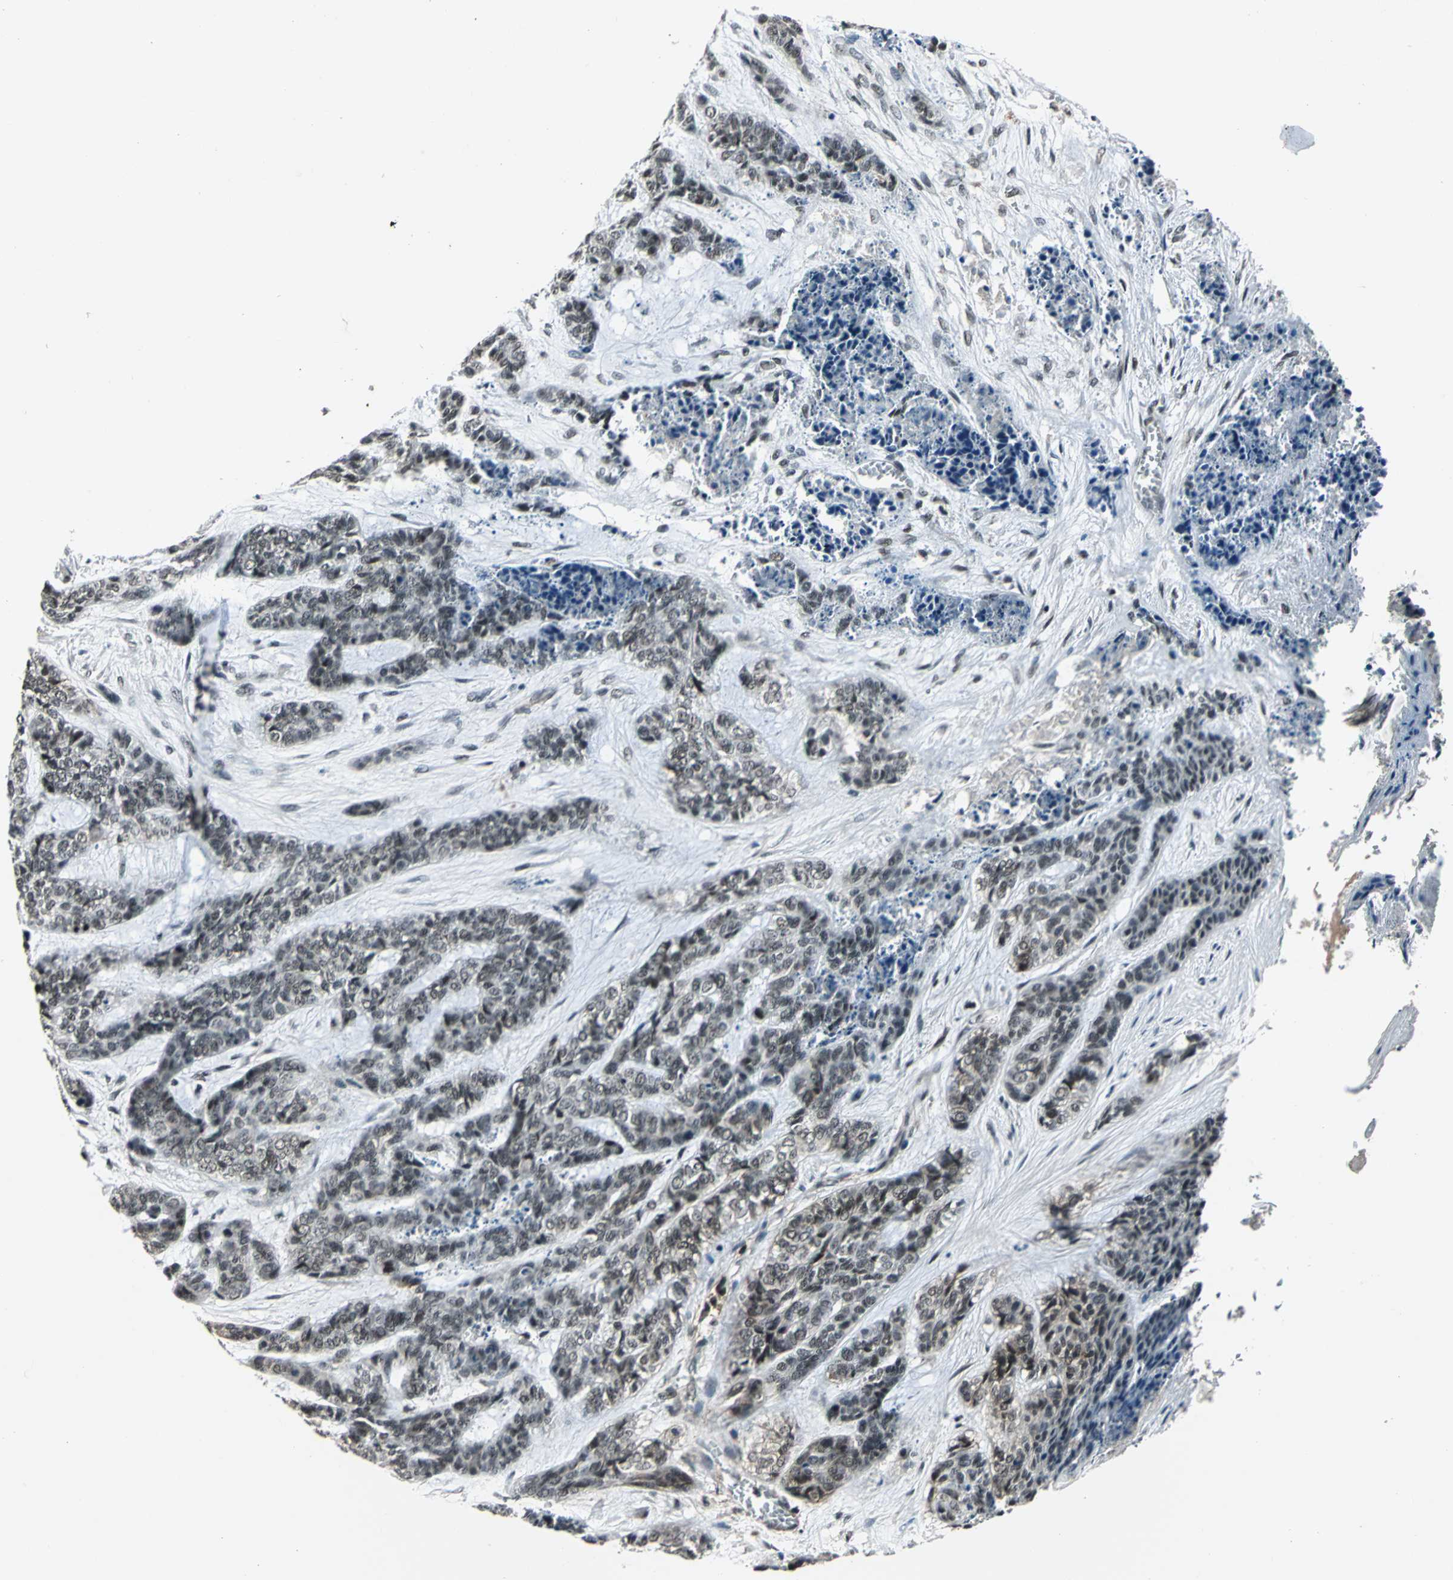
{"staining": {"intensity": "weak", "quantity": "<25%", "location": "nuclear"}, "tissue": "skin cancer", "cell_type": "Tumor cells", "image_type": "cancer", "snomed": [{"axis": "morphology", "description": "Basal cell carcinoma"}, {"axis": "topography", "description": "Skin"}], "caption": "A photomicrograph of skin cancer (basal cell carcinoma) stained for a protein displays no brown staining in tumor cells.", "gene": "NR2C2", "patient": {"sex": "female", "age": 64}}